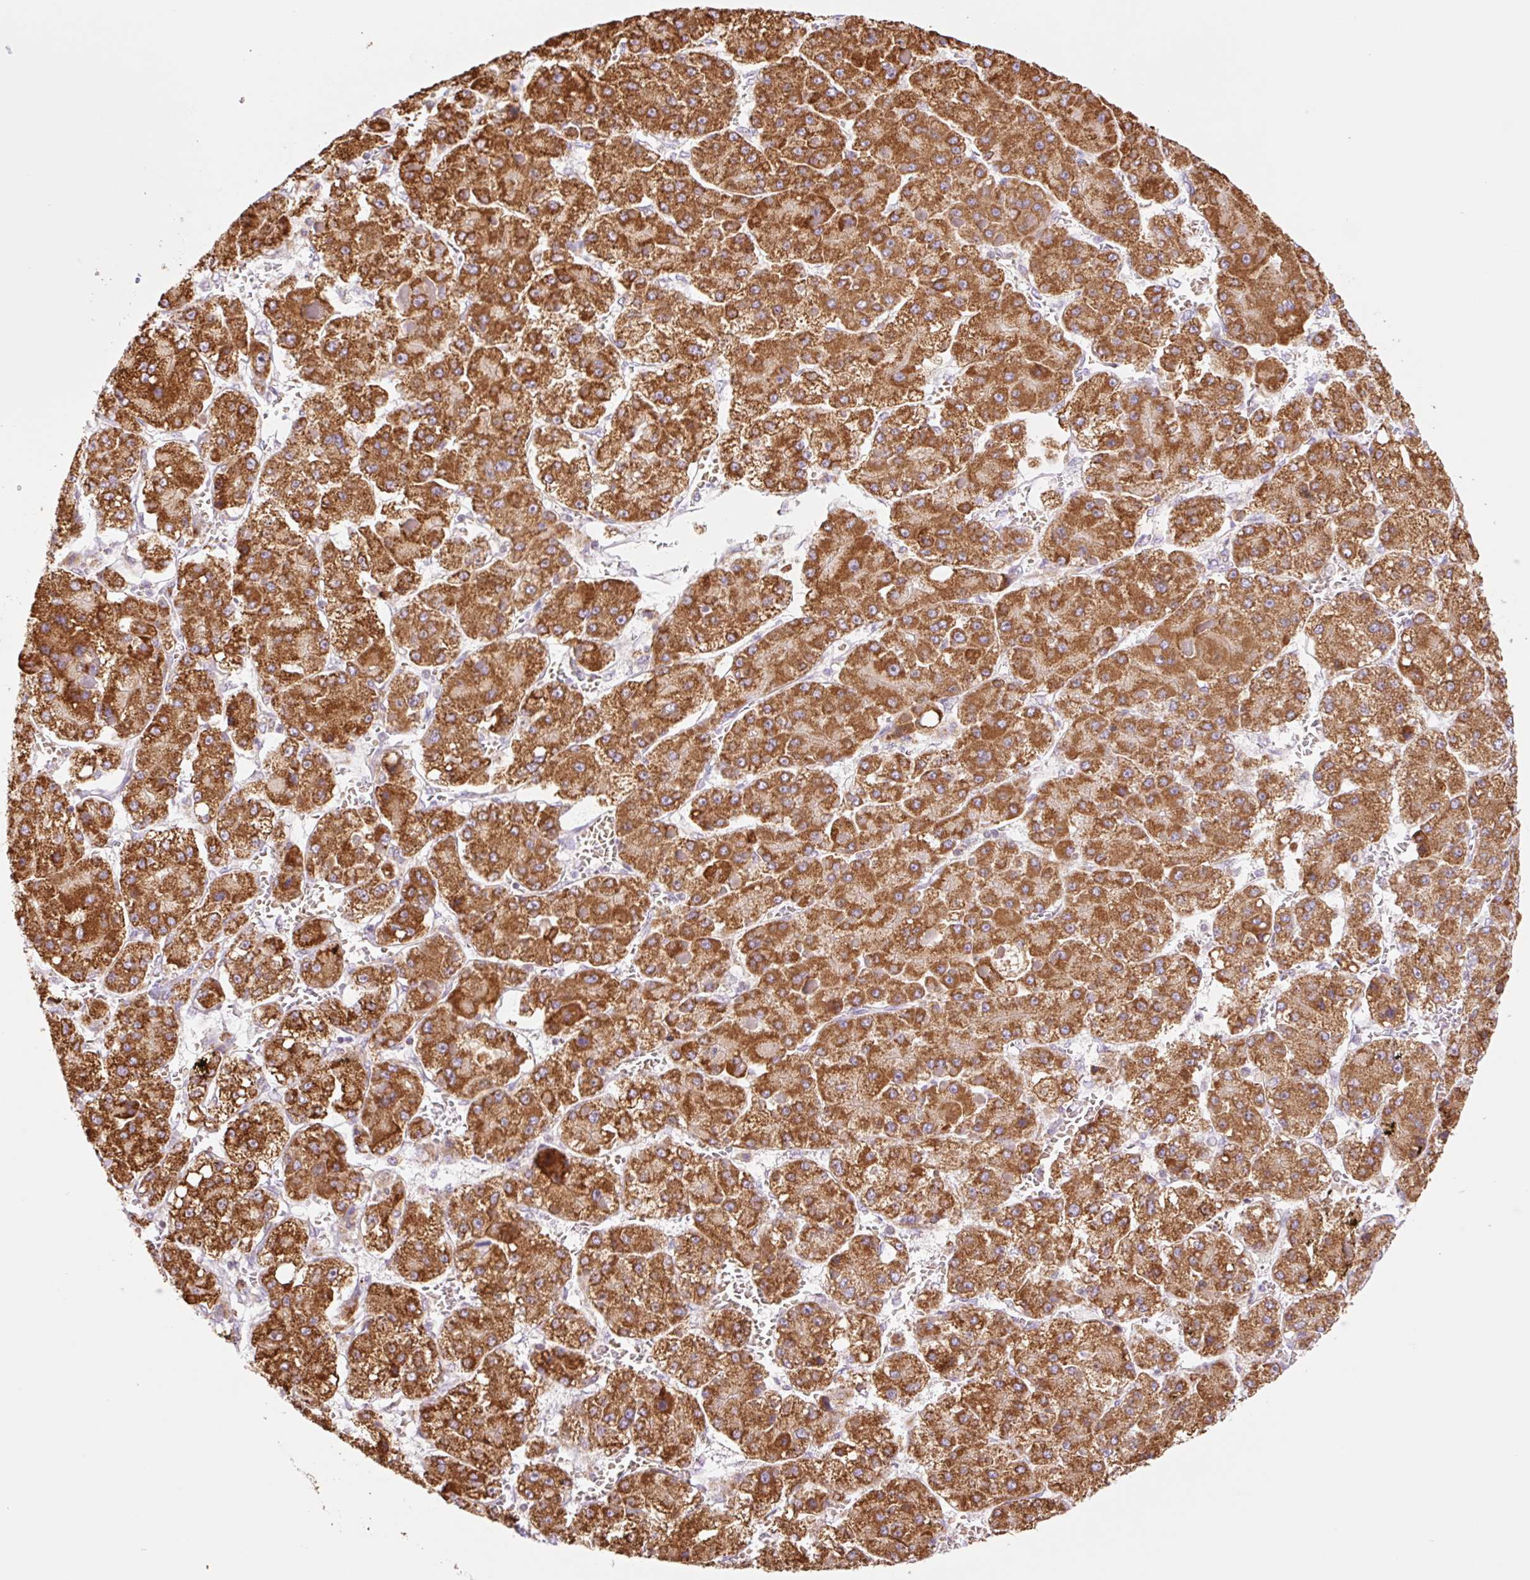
{"staining": {"intensity": "strong", "quantity": ">75%", "location": "cytoplasmic/membranous"}, "tissue": "liver cancer", "cell_type": "Tumor cells", "image_type": "cancer", "snomed": [{"axis": "morphology", "description": "Carcinoma, Hepatocellular, NOS"}, {"axis": "topography", "description": "Liver"}], "caption": "Immunohistochemistry (DAB) staining of hepatocellular carcinoma (liver) displays strong cytoplasmic/membranous protein expression in about >75% of tumor cells.", "gene": "GOSR2", "patient": {"sex": "female", "age": 73}}